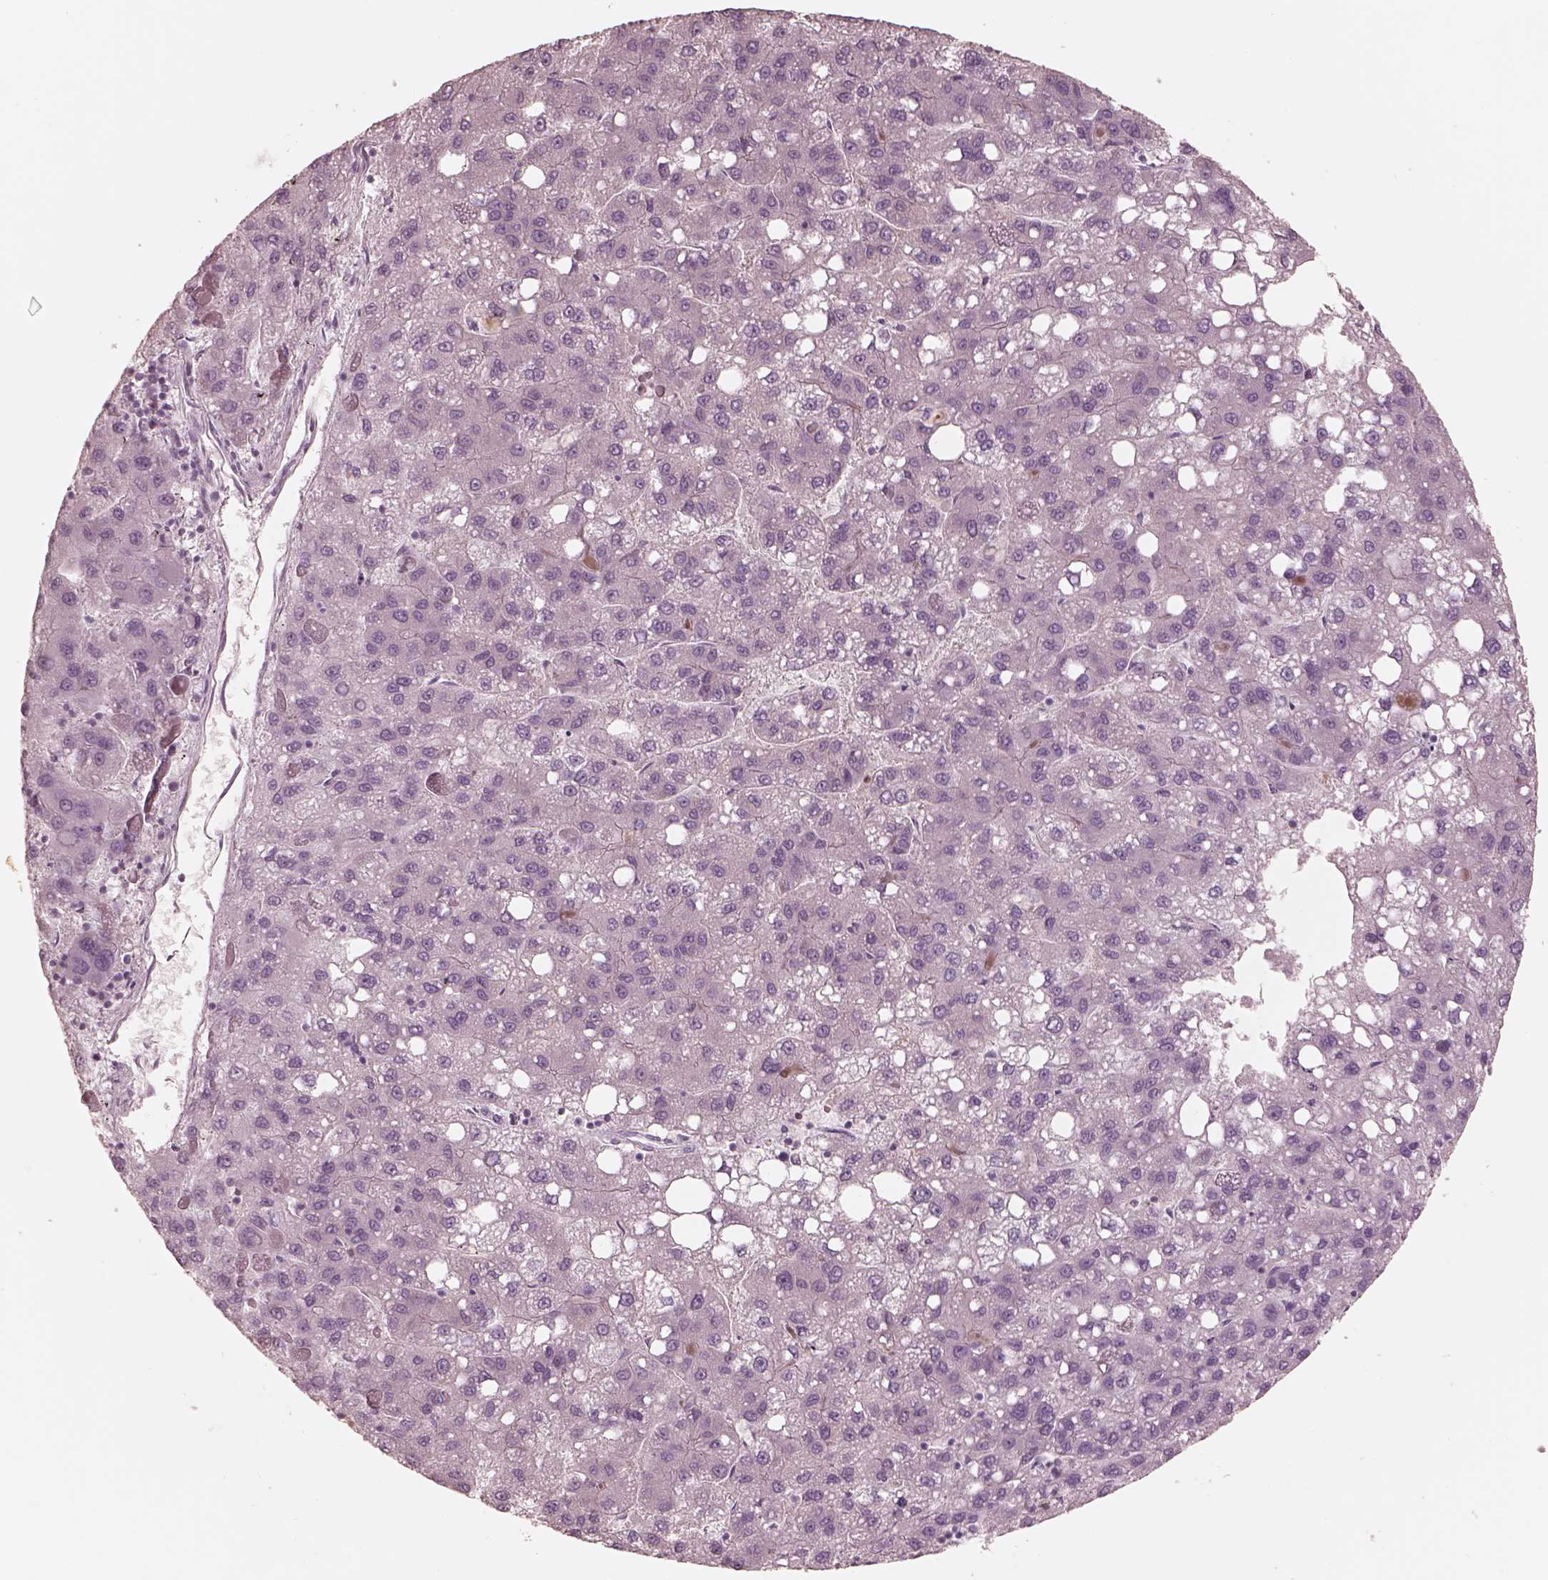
{"staining": {"intensity": "negative", "quantity": "none", "location": "none"}, "tissue": "liver cancer", "cell_type": "Tumor cells", "image_type": "cancer", "snomed": [{"axis": "morphology", "description": "Carcinoma, Hepatocellular, NOS"}, {"axis": "topography", "description": "Liver"}], "caption": "A histopathology image of liver cancer stained for a protein shows no brown staining in tumor cells.", "gene": "GPRIN1", "patient": {"sex": "female", "age": 82}}